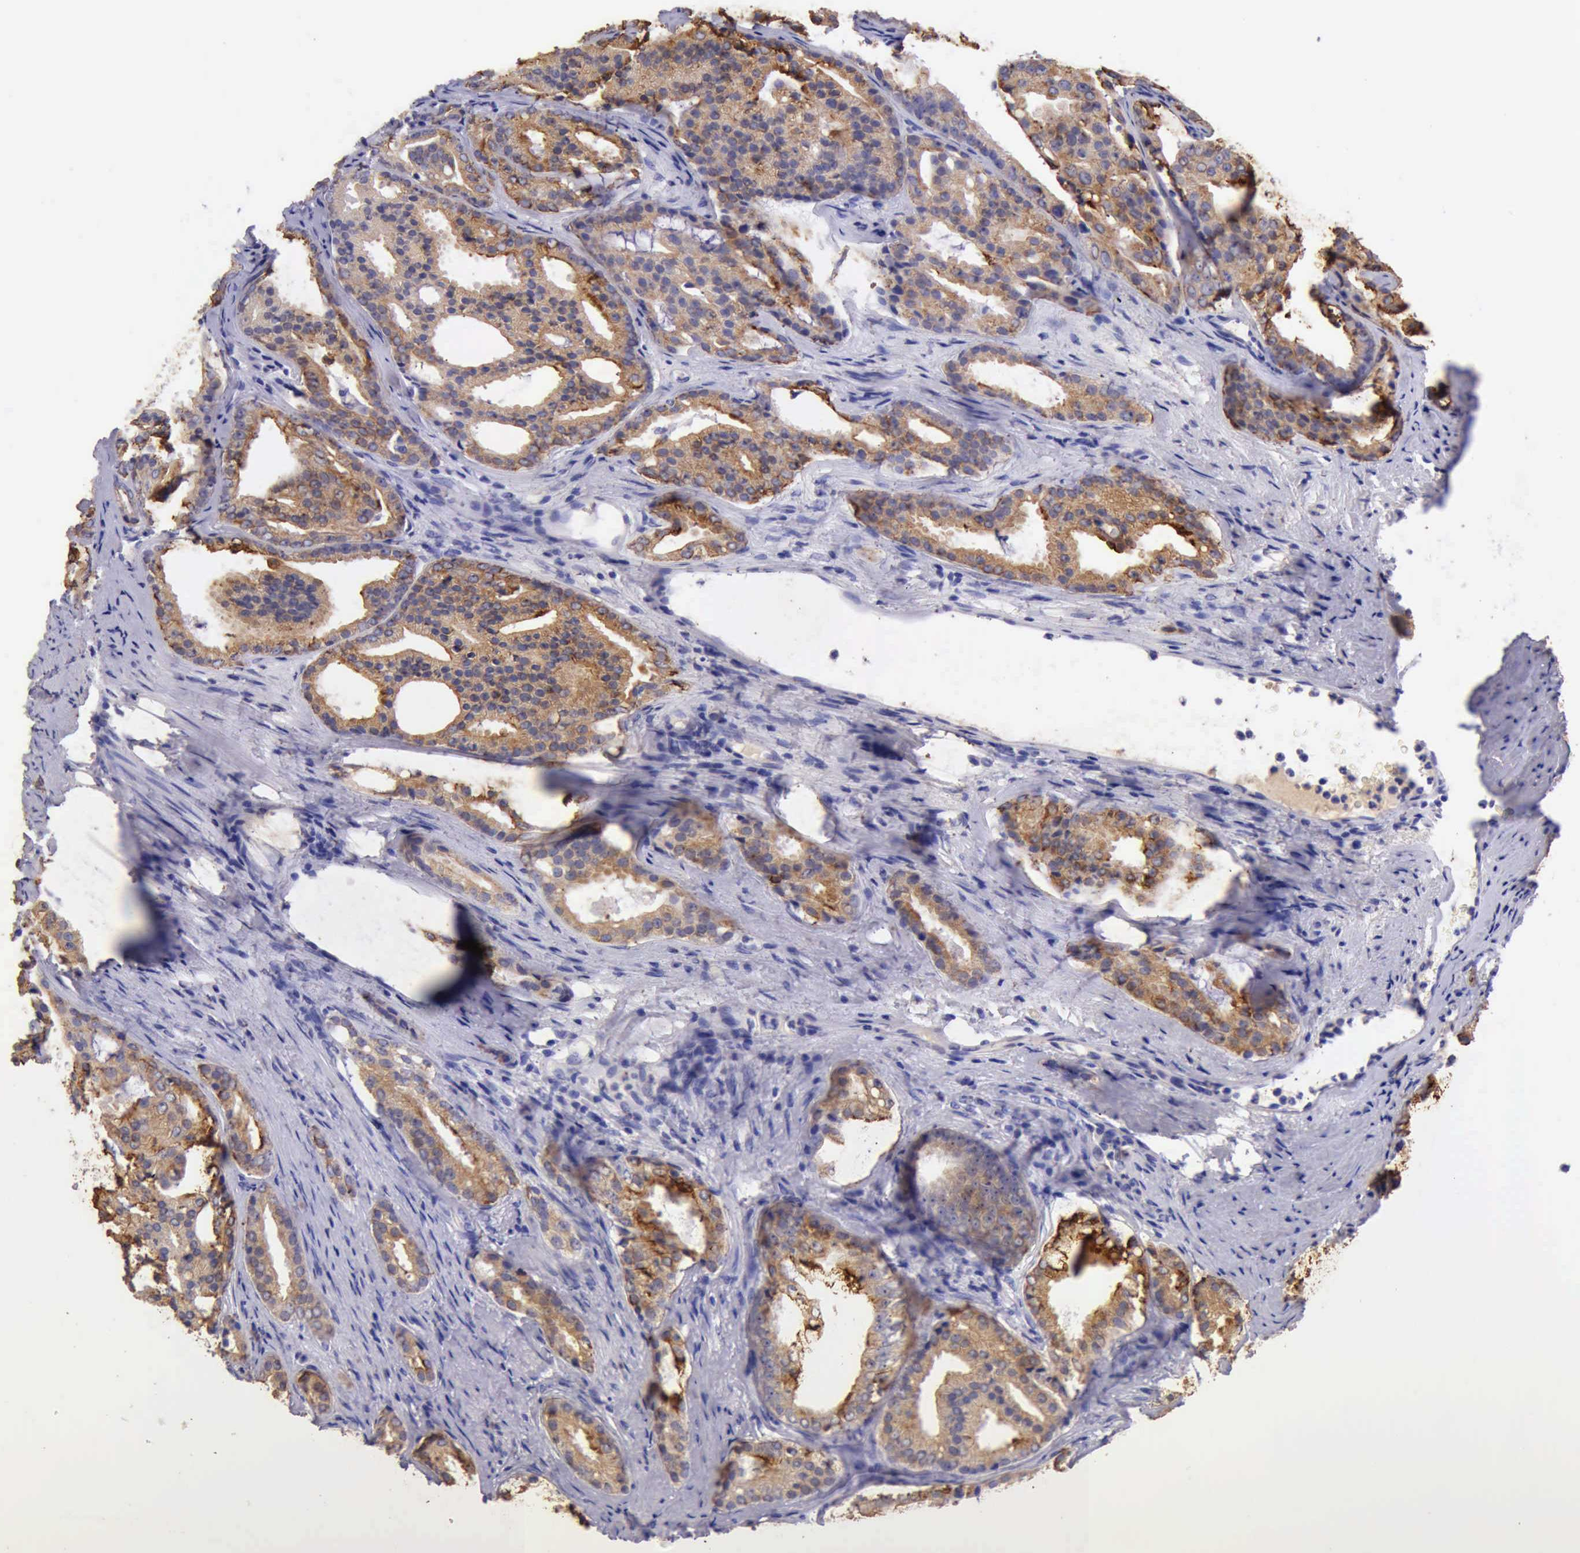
{"staining": {"intensity": "moderate", "quantity": ">75%", "location": "cytoplasmic/membranous"}, "tissue": "prostate cancer", "cell_type": "Tumor cells", "image_type": "cancer", "snomed": [{"axis": "morphology", "description": "Adenocarcinoma, High grade"}, {"axis": "topography", "description": "Prostate"}], "caption": "A histopathology image showing moderate cytoplasmic/membranous staining in about >75% of tumor cells in prostate high-grade adenocarcinoma, as visualized by brown immunohistochemical staining.", "gene": "KRT8", "patient": {"sex": "male", "age": 64}}